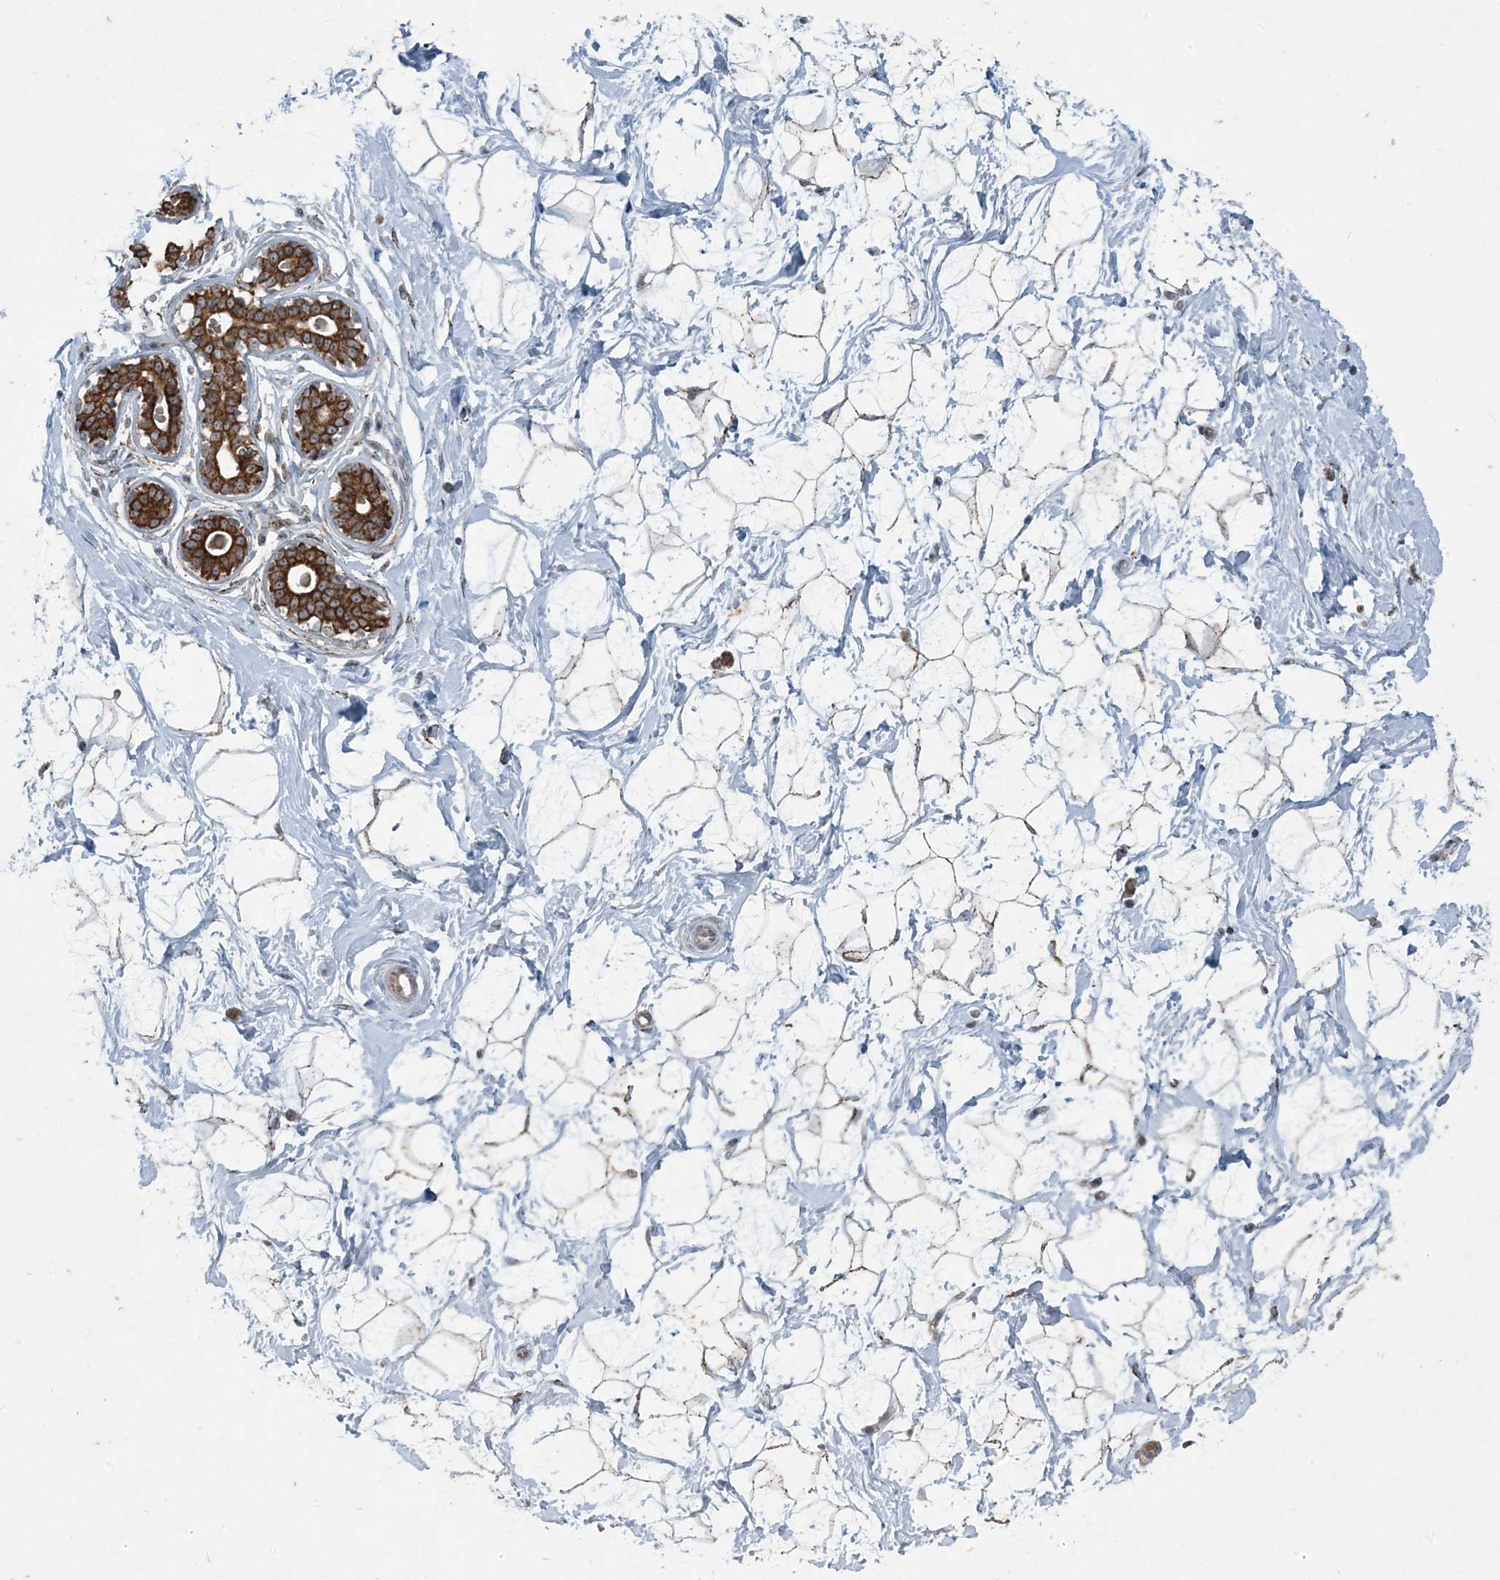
{"staining": {"intensity": "moderate", "quantity": "25%-75%", "location": "cytoplasmic/membranous"}, "tissue": "breast", "cell_type": "Adipocytes", "image_type": "normal", "snomed": [{"axis": "morphology", "description": "Normal tissue, NOS"}, {"axis": "morphology", "description": "Adenoma, NOS"}, {"axis": "topography", "description": "Breast"}], "caption": "Protein expression analysis of benign human breast reveals moderate cytoplasmic/membranous expression in about 25%-75% of adipocytes. (DAB IHC, brown staining for protein, blue staining for nuclei).", "gene": "PC", "patient": {"sex": "female", "age": 23}}